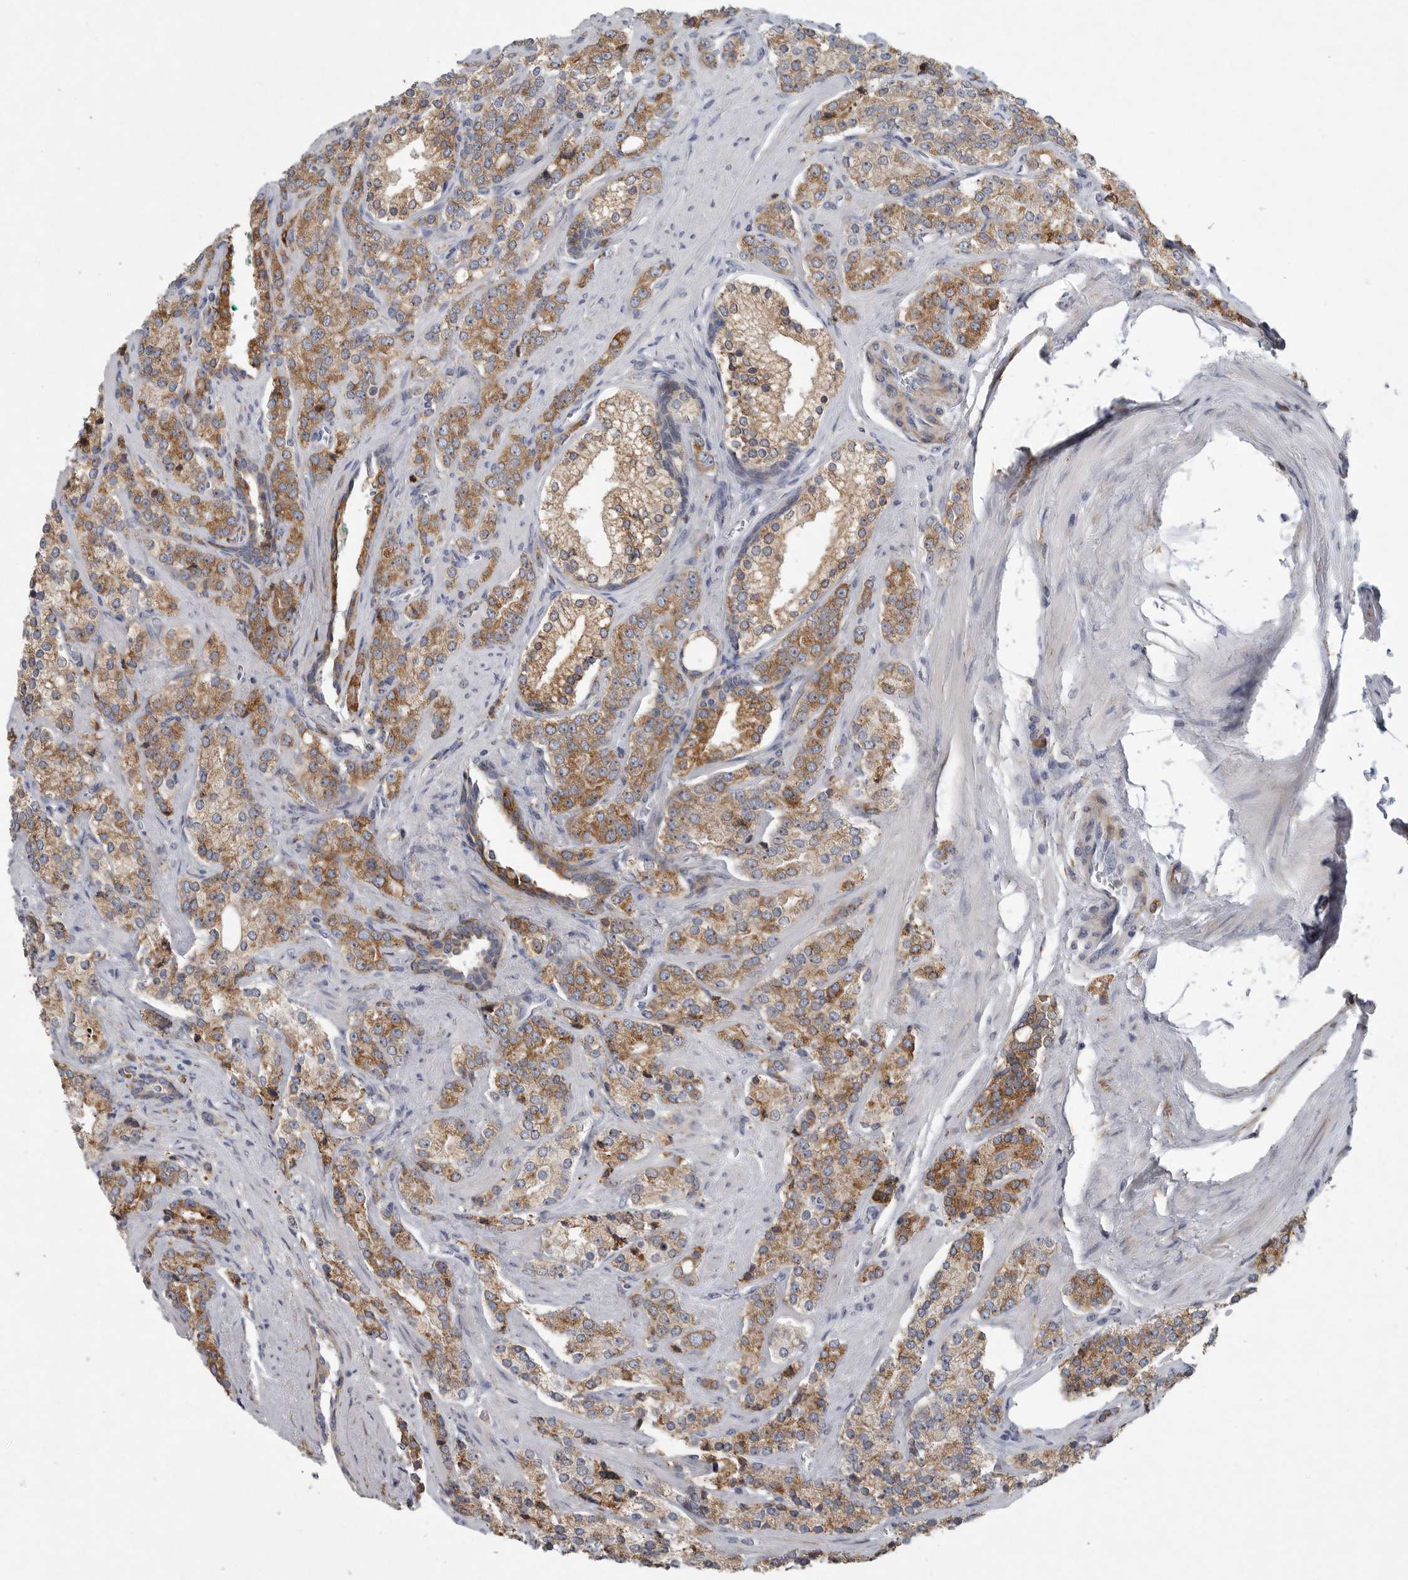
{"staining": {"intensity": "moderate", "quantity": ">75%", "location": "cytoplasmic/membranous"}, "tissue": "prostate cancer", "cell_type": "Tumor cells", "image_type": "cancer", "snomed": [{"axis": "morphology", "description": "Adenocarcinoma, High grade"}, {"axis": "topography", "description": "Prostate"}], "caption": "Immunohistochemical staining of prostate high-grade adenocarcinoma exhibits moderate cytoplasmic/membranous protein staining in about >75% of tumor cells.", "gene": "MINPP1", "patient": {"sex": "male", "age": 71}}